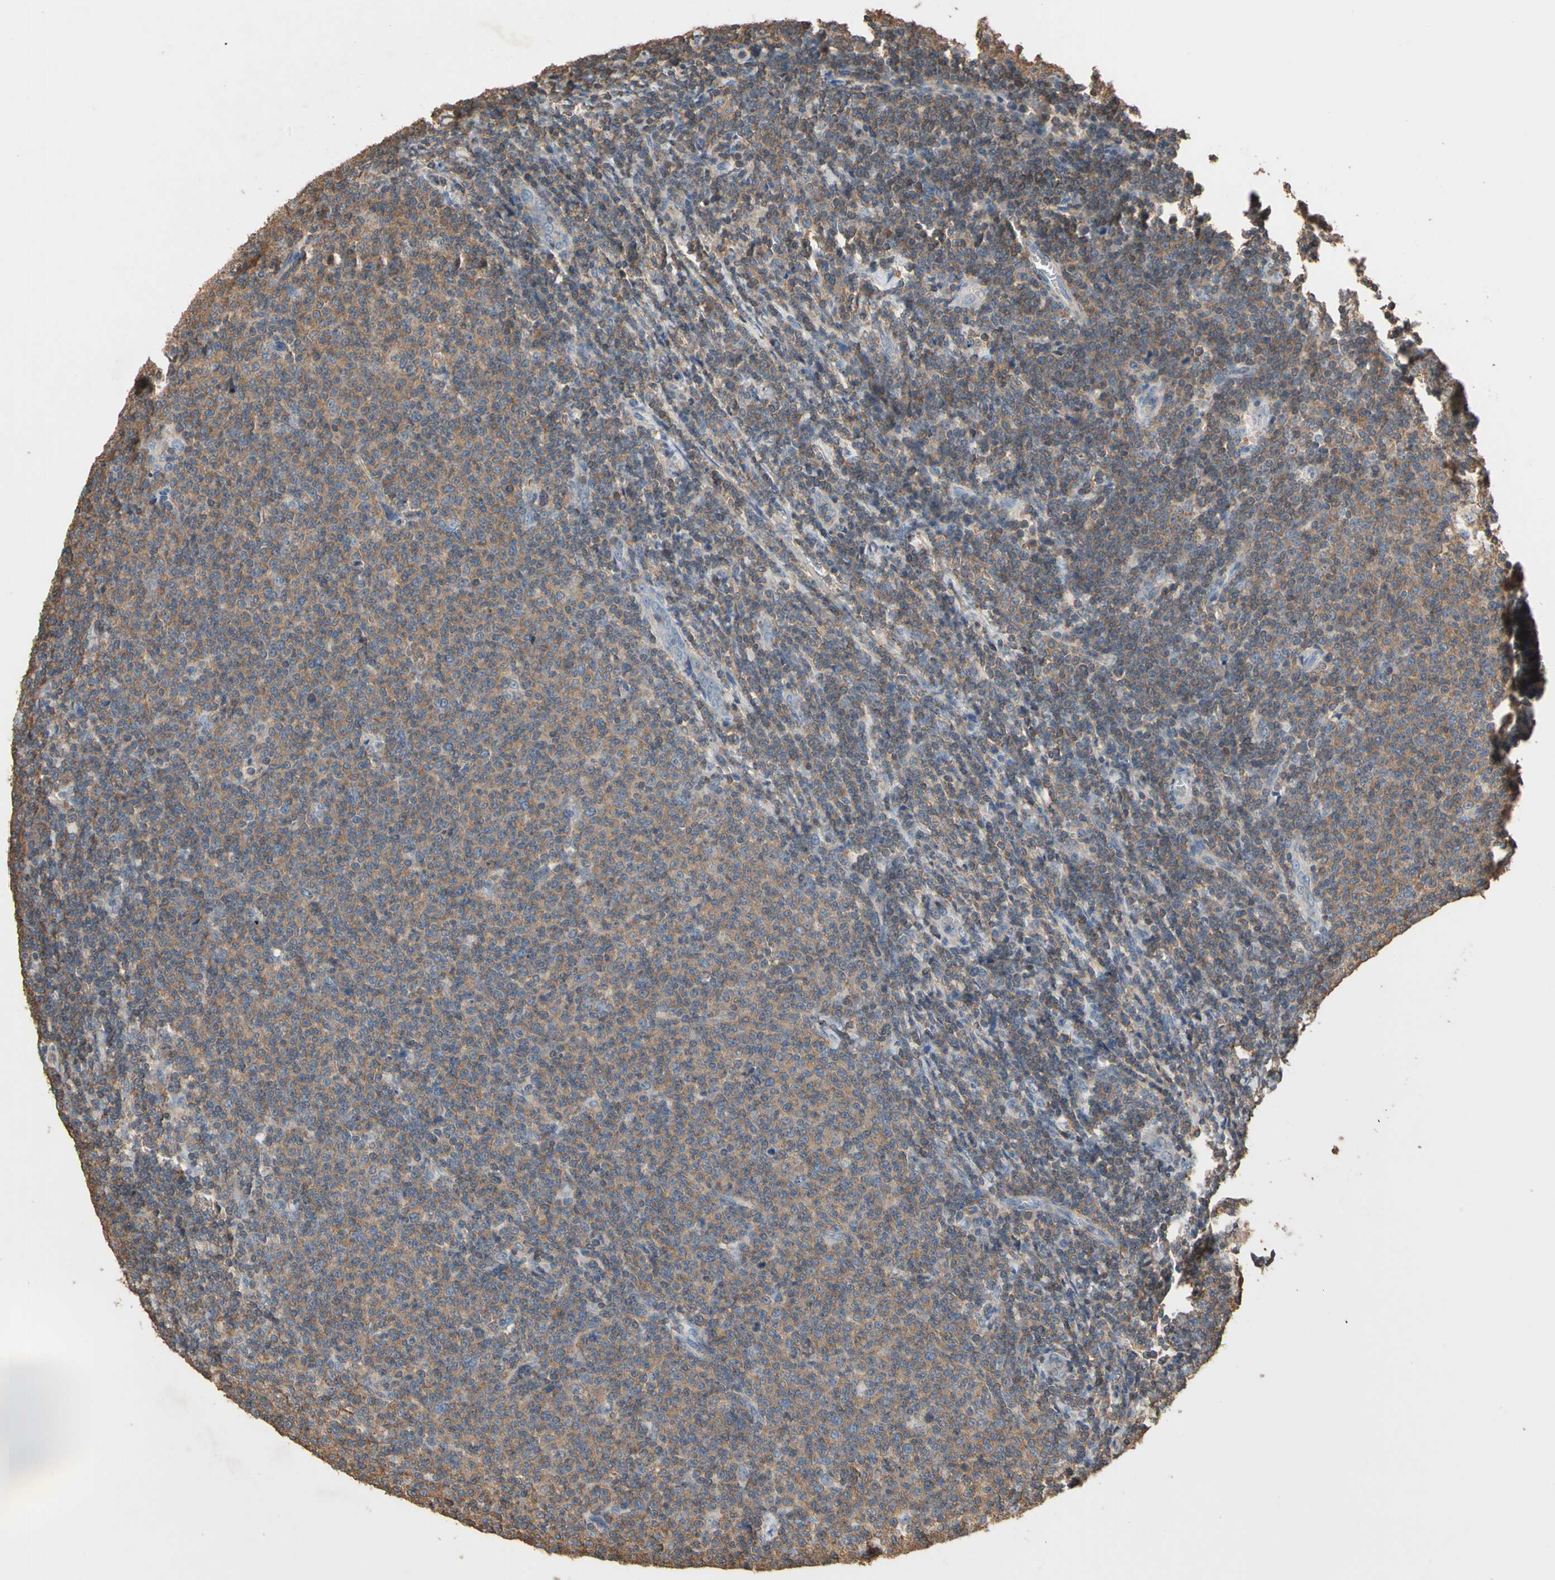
{"staining": {"intensity": "moderate", "quantity": ">75%", "location": "cytoplasmic/membranous"}, "tissue": "lymphoma", "cell_type": "Tumor cells", "image_type": "cancer", "snomed": [{"axis": "morphology", "description": "Malignant lymphoma, non-Hodgkin's type, Low grade"}, {"axis": "topography", "description": "Lymph node"}], "caption": "Protein positivity by IHC exhibits moderate cytoplasmic/membranous positivity in about >75% of tumor cells in low-grade malignant lymphoma, non-Hodgkin's type.", "gene": "MAP3K10", "patient": {"sex": "male", "age": 66}}